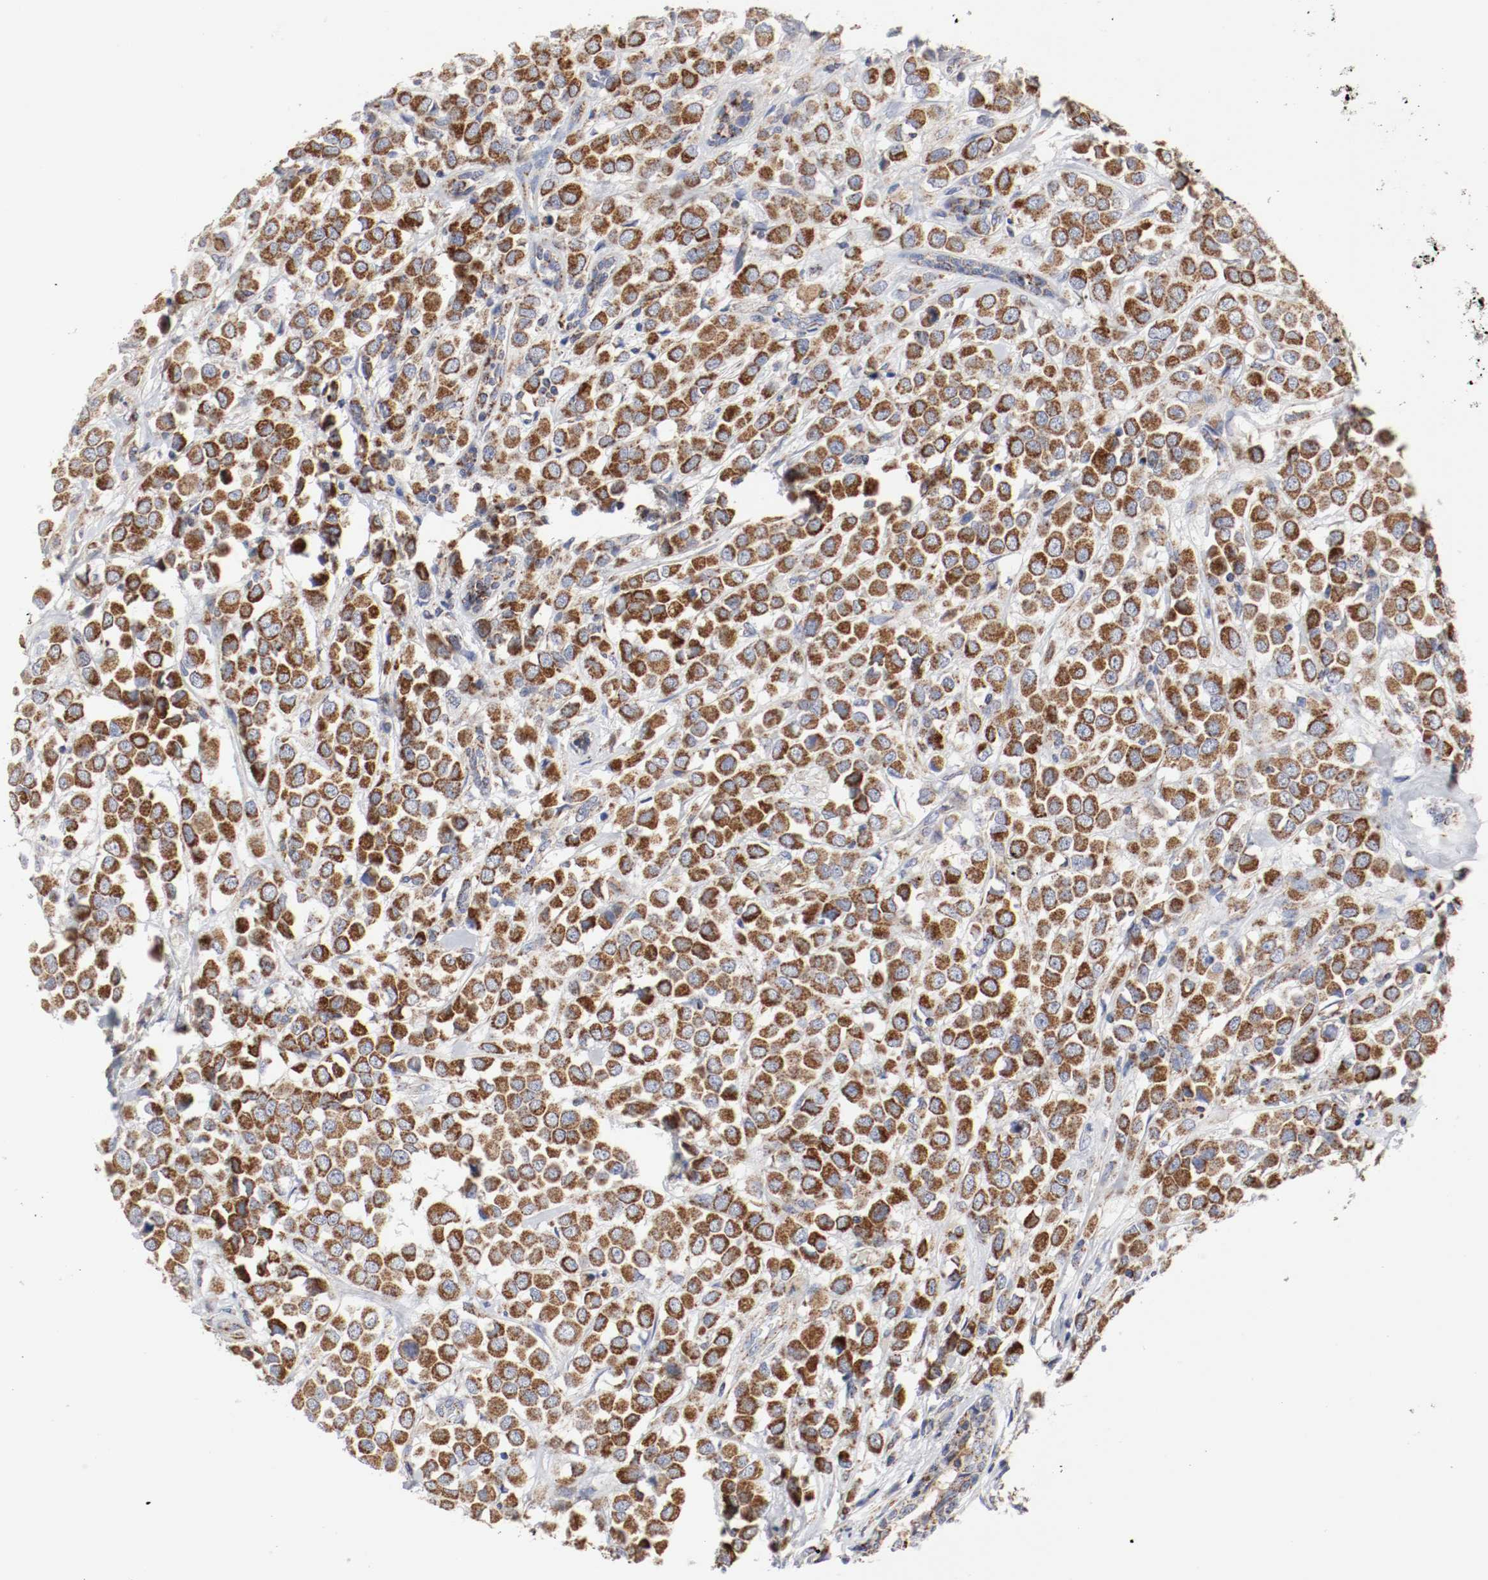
{"staining": {"intensity": "strong", "quantity": ">75%", "location": "cytoplasmic/membranous"}, "tissue": "breast cancer", "cell_type": "Tumor cells", "image_type": "cancer", "snomed": [{"axis": "morphology", "description": "Duct carcinoma"}, {"axis": "topography", "description": "Breast"}], "caption": "The photomicrograph displays immunohistochemical staining of breast cancer. There is strong cytoplasmic/membranous expression is present in about >75% of tumor cells.", "gene": "AFG3L2", "patient": {"sex": "female", "age": 61}}